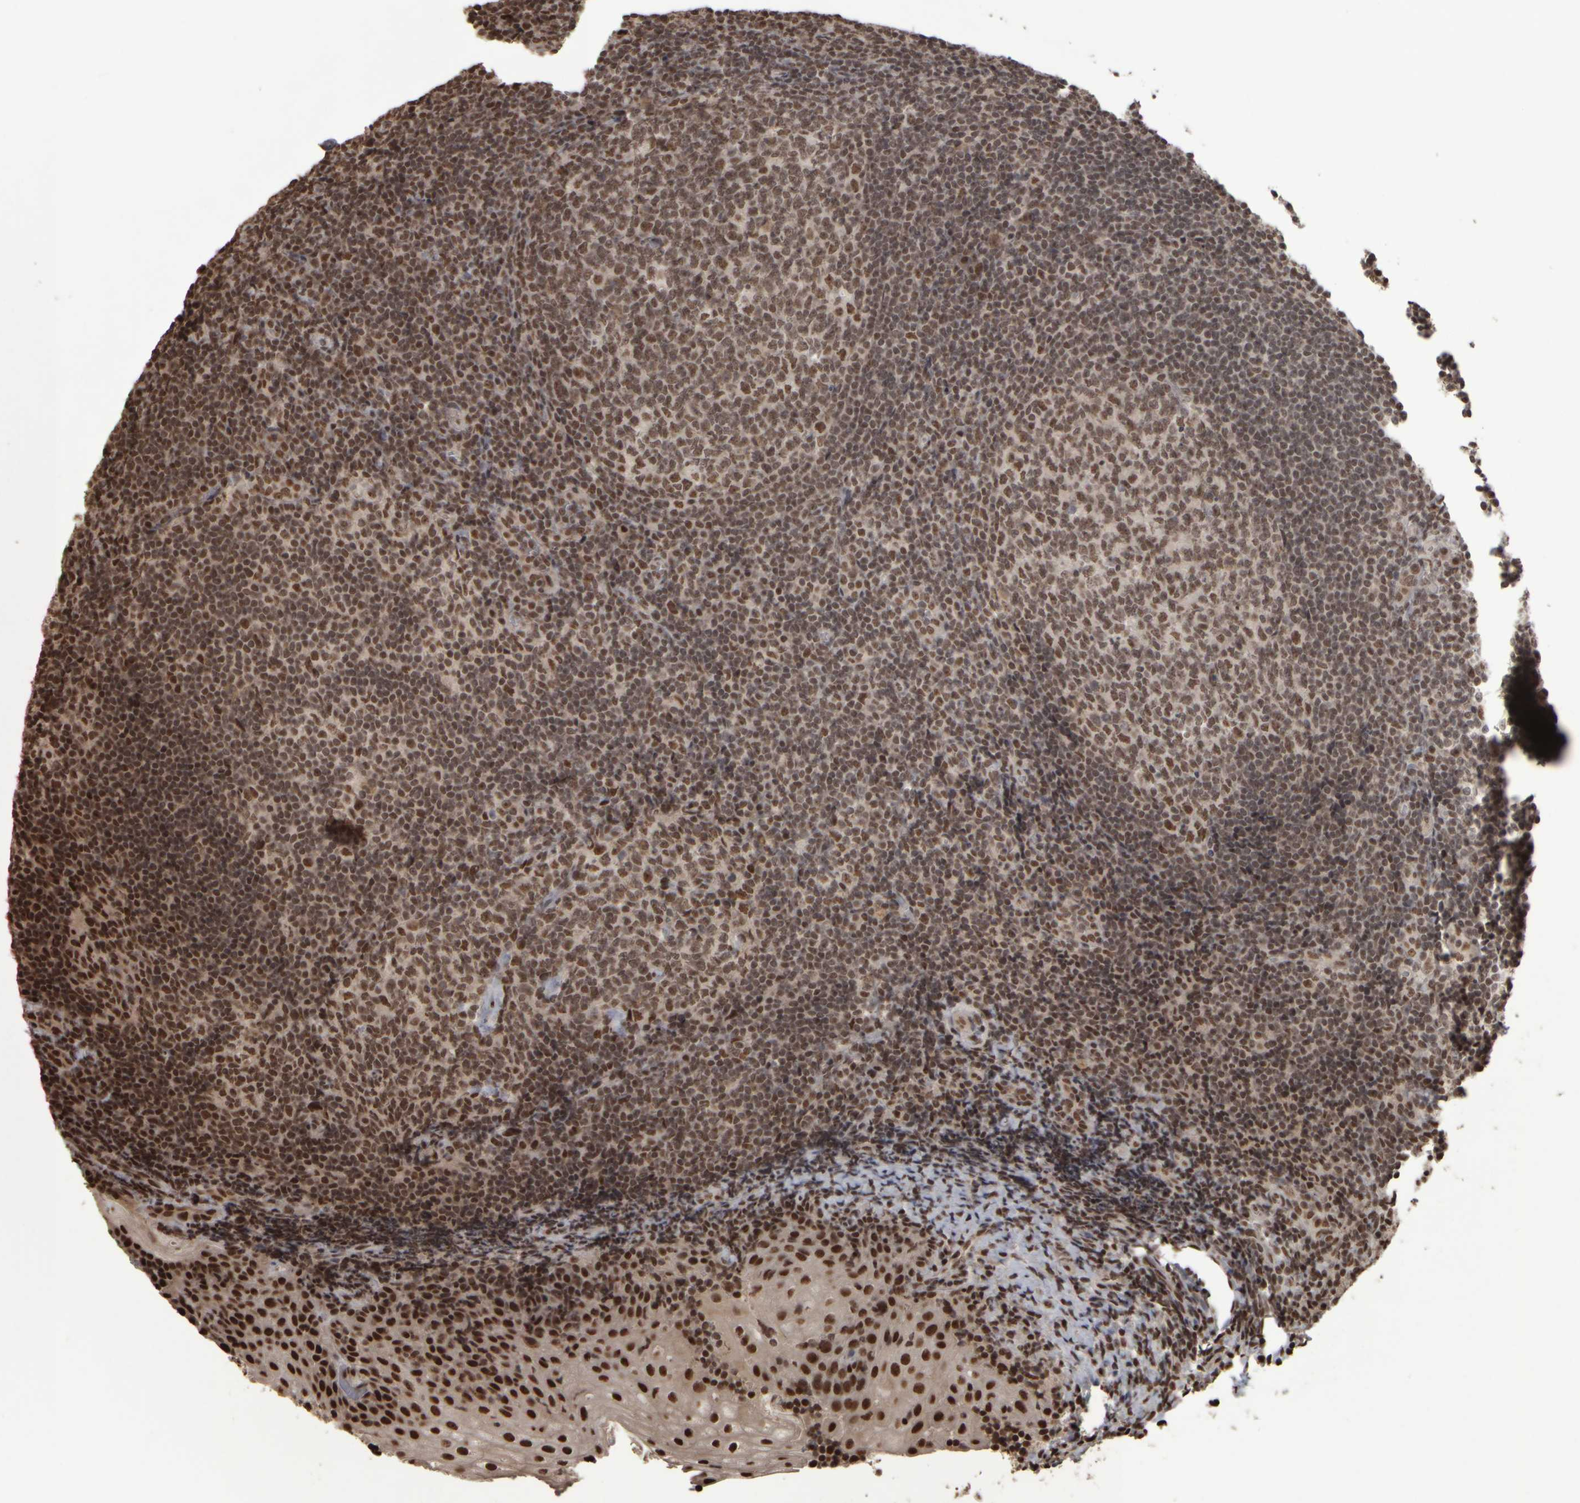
{"staining": {"intensity": "moderate", "quantity": ">75%", "location": "nuclear"}, "tissue": "tonsil", "cell_type": "Germinal center cells", "image_type": "normal", "snomed": [{"axis": "morphology", "description": "Normal tissue, NOS"}, {"axis": "topography", "description": "Tonsil"}], "caption": "The immunohistochemical stain labels moderate nuclear expression in germinal center cells of unremarkable tonsil.", "gene": "ZFHX4", "patient": {"sex": "male", "age": 37}}